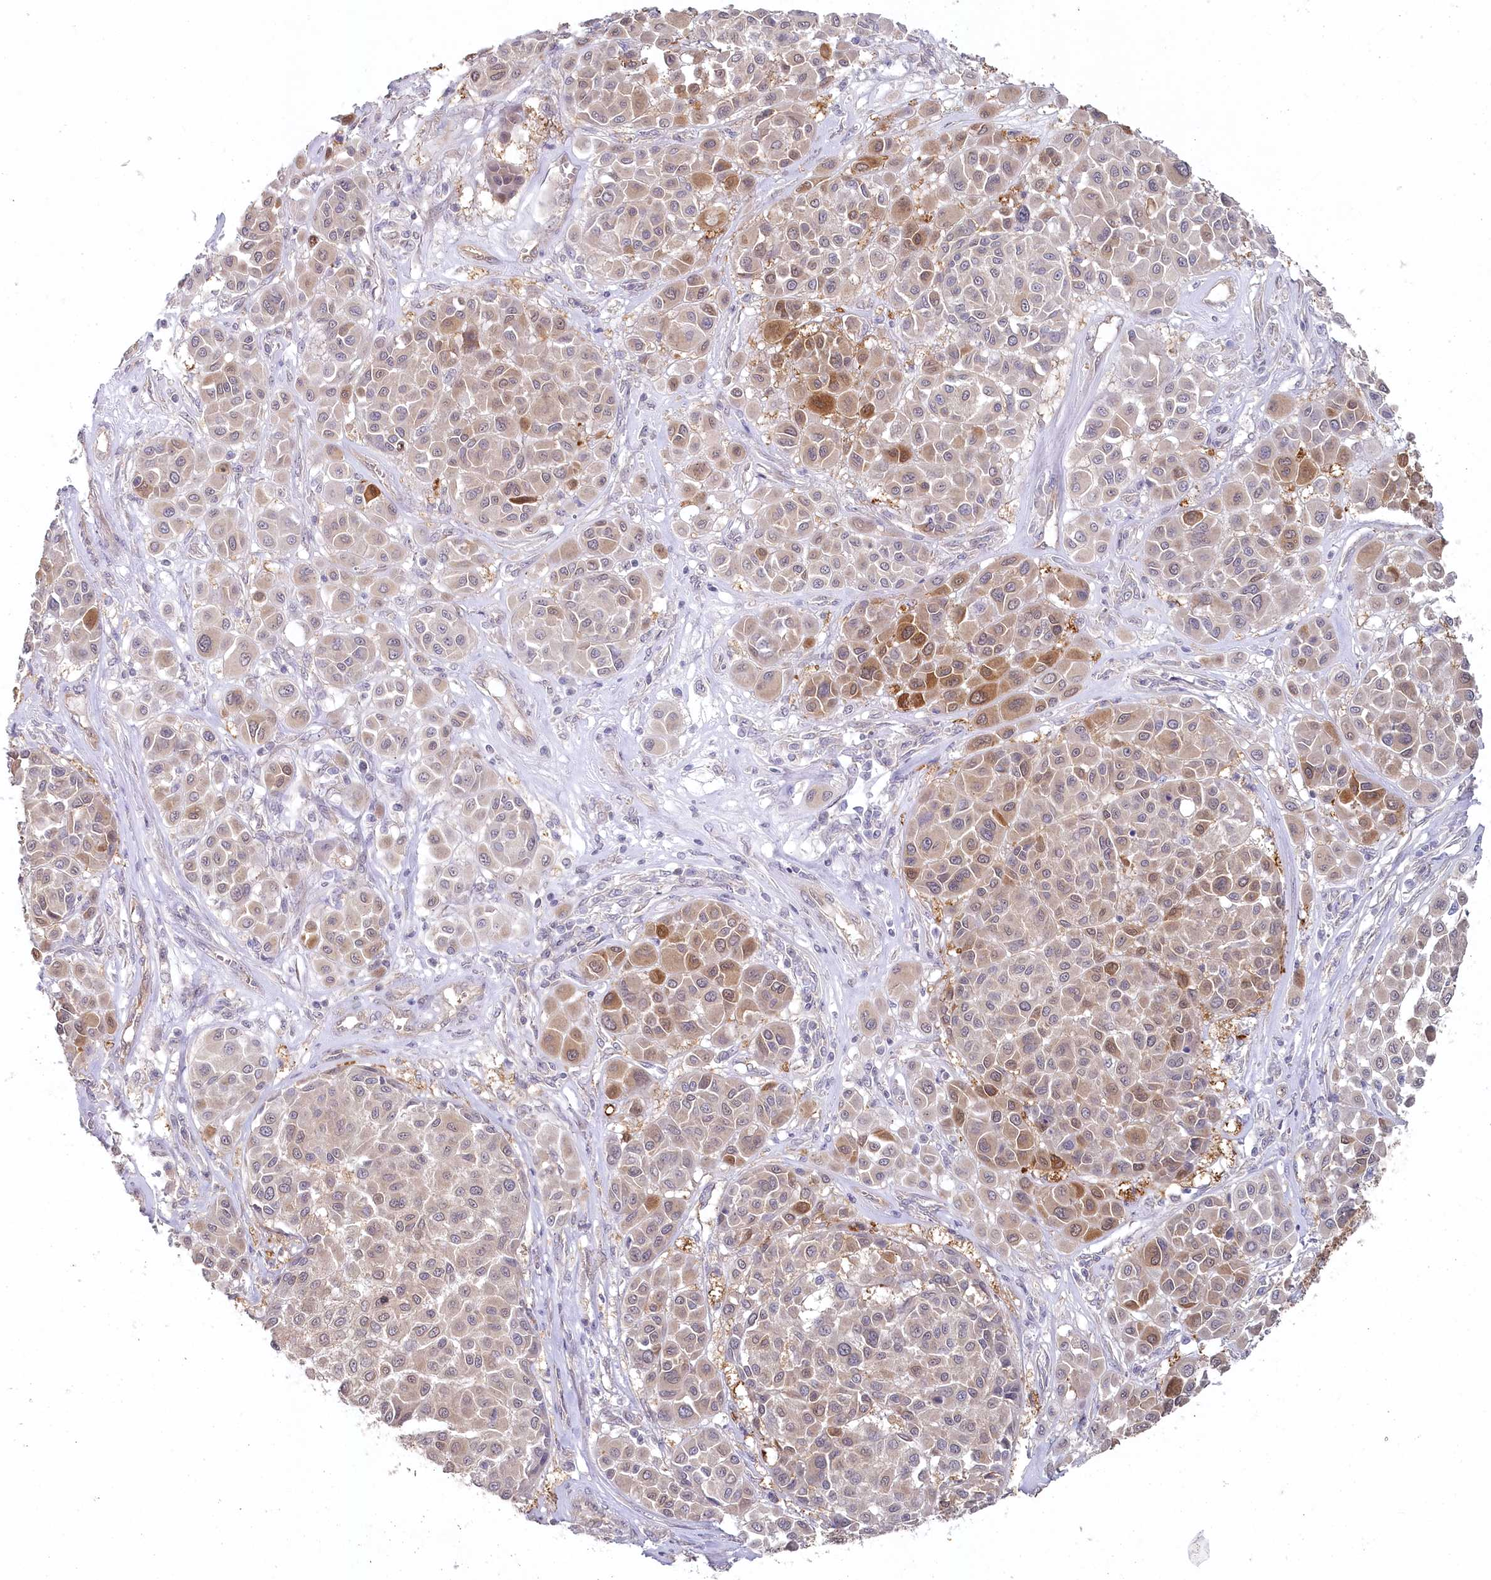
{"staining": {"intensity": "moderate", "quantity": "25%-75%", "location": "cytoplasmic/membranous"}, "tissue": "melanoma", "cell_type": "Tumor cells", "image_type": "cancer", "snomed": [{"axis": "morphology", "description": "Malignant melanoma, Metastatic site"}, {"axis": "topography", "description": "Soft tissue"}], "caption": "An IHC histopathology image of tumor tissue is shown. Protein staining in brown labels moderate cytoplasmic/membranous positivity in melanoma within tumor cells.", "gene": "AAMDC", "patient": {"sex": "male", "age": 41}}